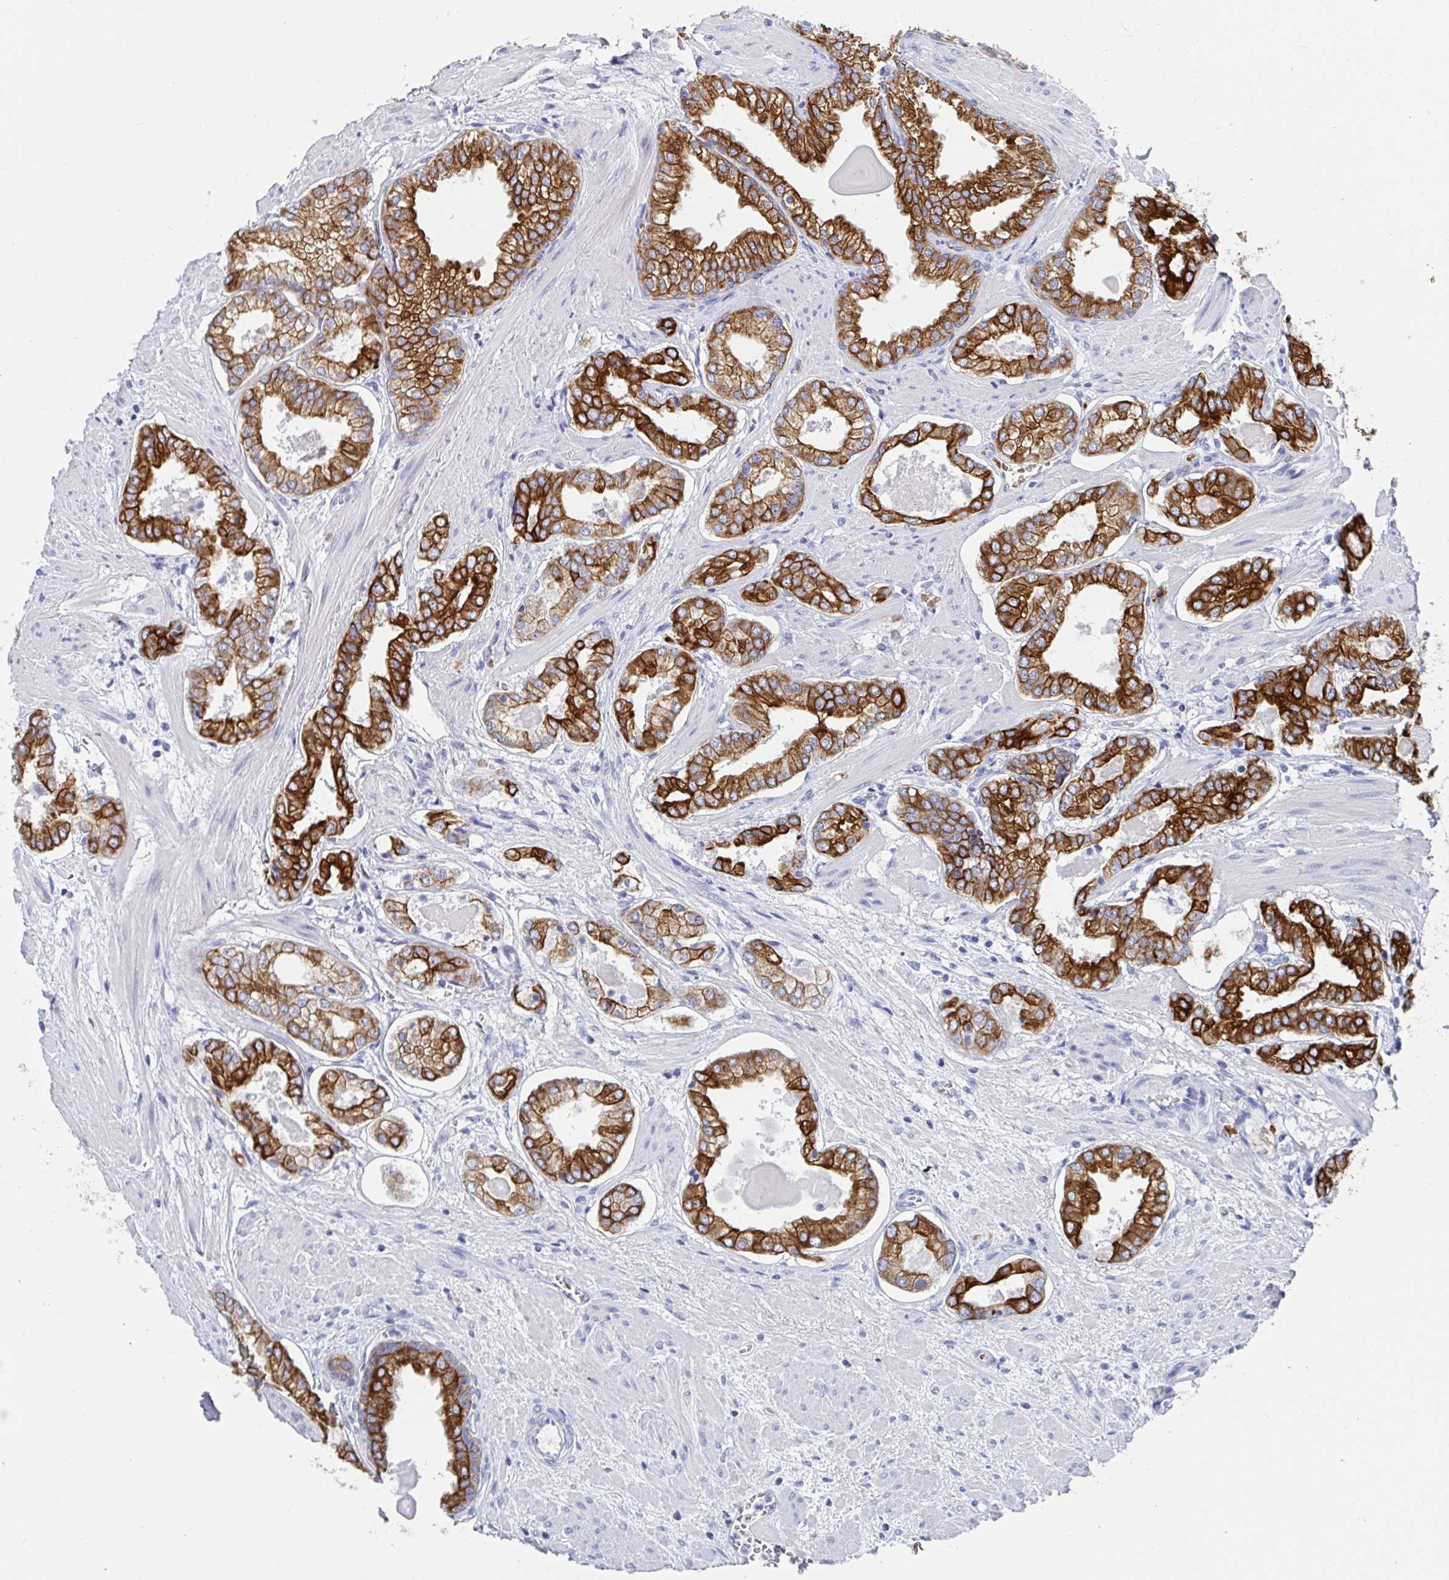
{"staining": {"intensity": "strong", "quantity": ">75%", "location": "cytoplasmic/membranous"}, "tissue": "prostate cancer", "cell_type": "Tumor cells", "image_type": "cancer", "snomed": [{"axis": "morphology", "description": "Adenocarcinoma, Low grade"}, {"axis": "topography", "description": "Prostate"}], "caption": "DAB (3,3'-diaminobenzidine) immunohistochemical staining of prostate cancer reveals strong cytoplasmic/membranous protein staining in approximately >75% of tumor cells.", "gene": "CLDN8", "patient": {"sex": "male", "age": 64}}